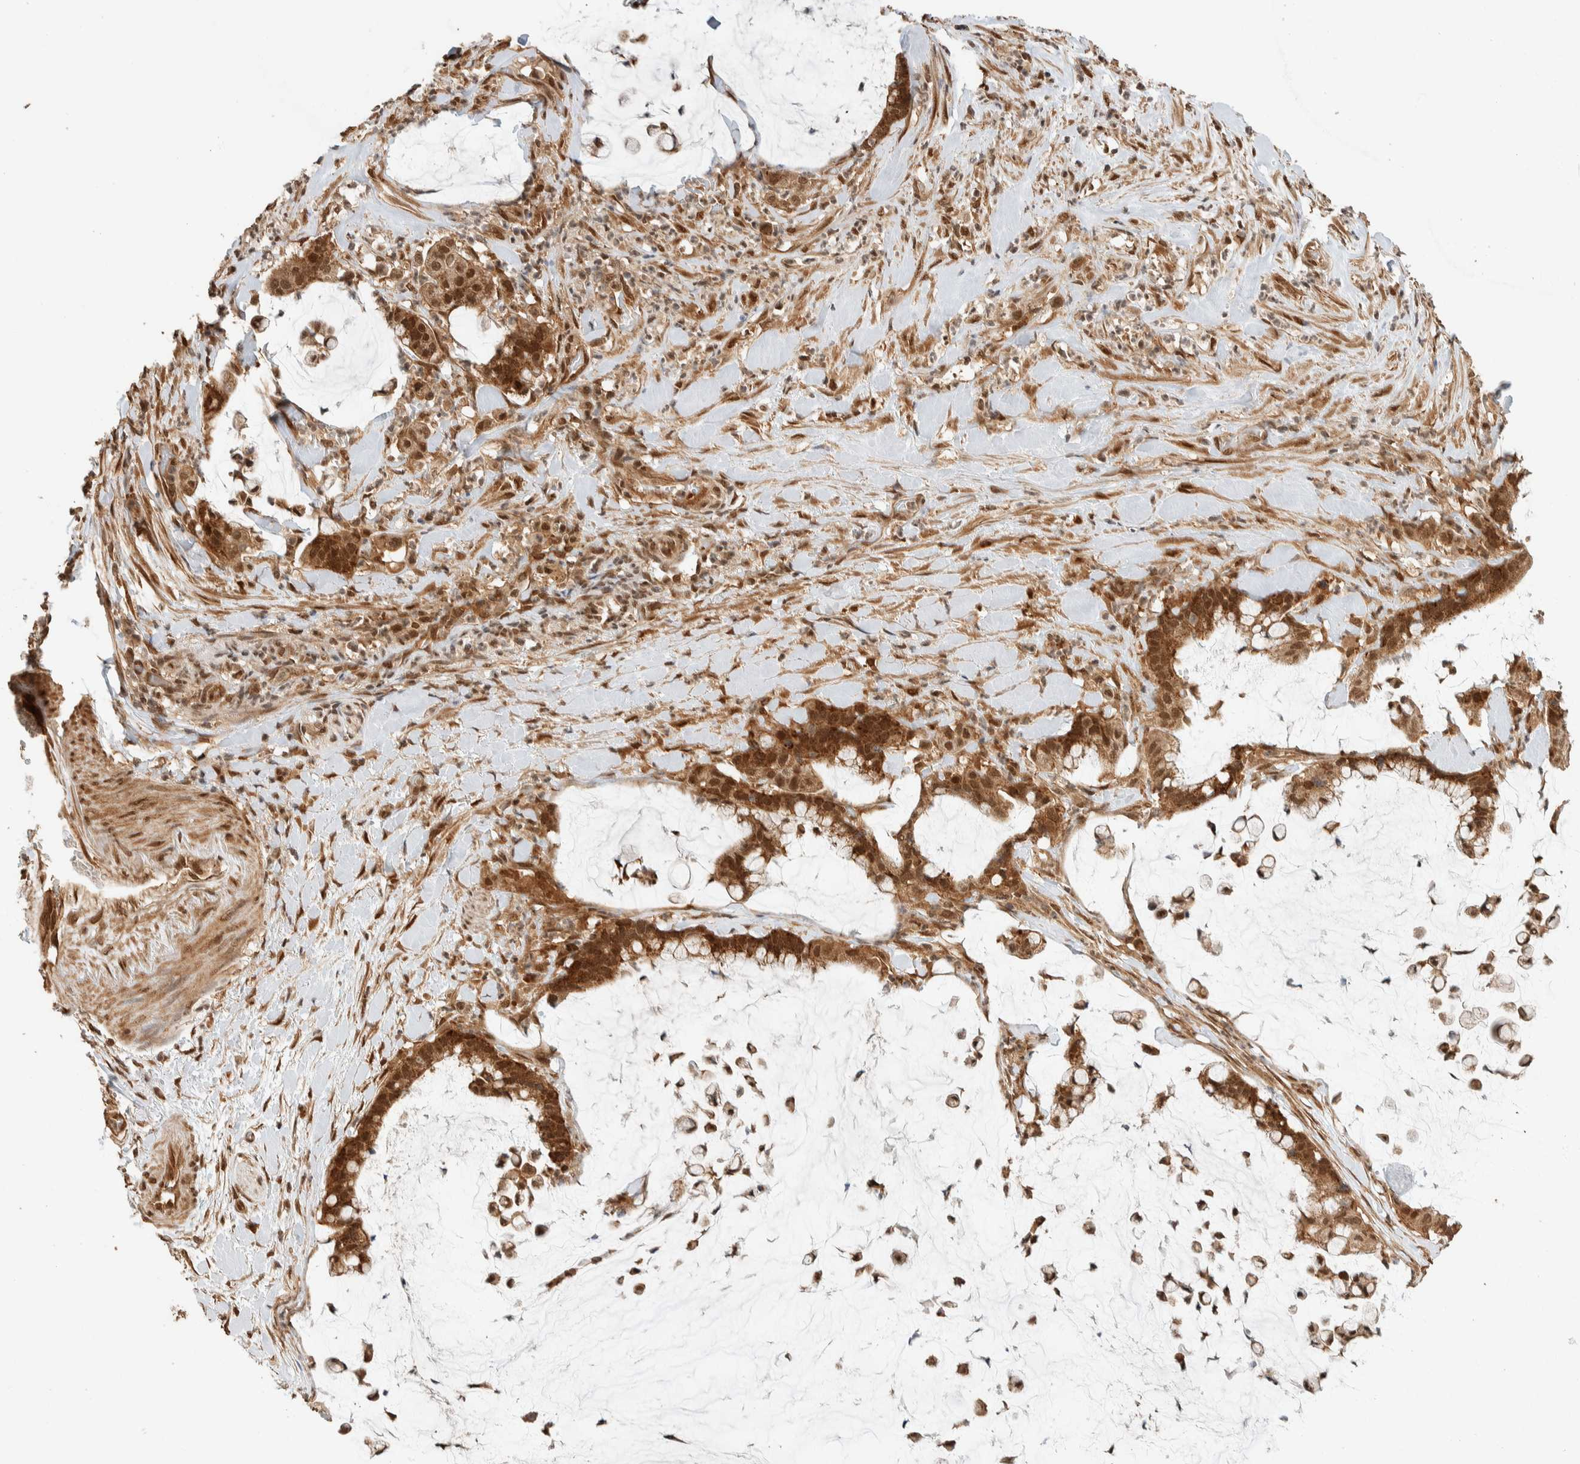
{"staining": {"intensity": "strong", "quantity": ">75%", "location": "cytoplasmic/membranous,nuclear"}, "tissue": "pancreatic cancer", "cell_type": "Tumor cells", "image_type": "cancer", "snomed": [{"axis": "morphology", "description": "Adenocarcinoma, NOS"}, {"axis": "topography", "description": "Pancreas"}], "caption": "DAB (3,3'-diaminobenzidine) immunohistochemical staining of pancreatic adenocarcinoma exhibits strong cytoplasmic/membranous and nuclear protein positivity in approximately >75% of tumor cells.", "gene": "ZBTB2", "patient": {"sex": "male", "age": 41}}